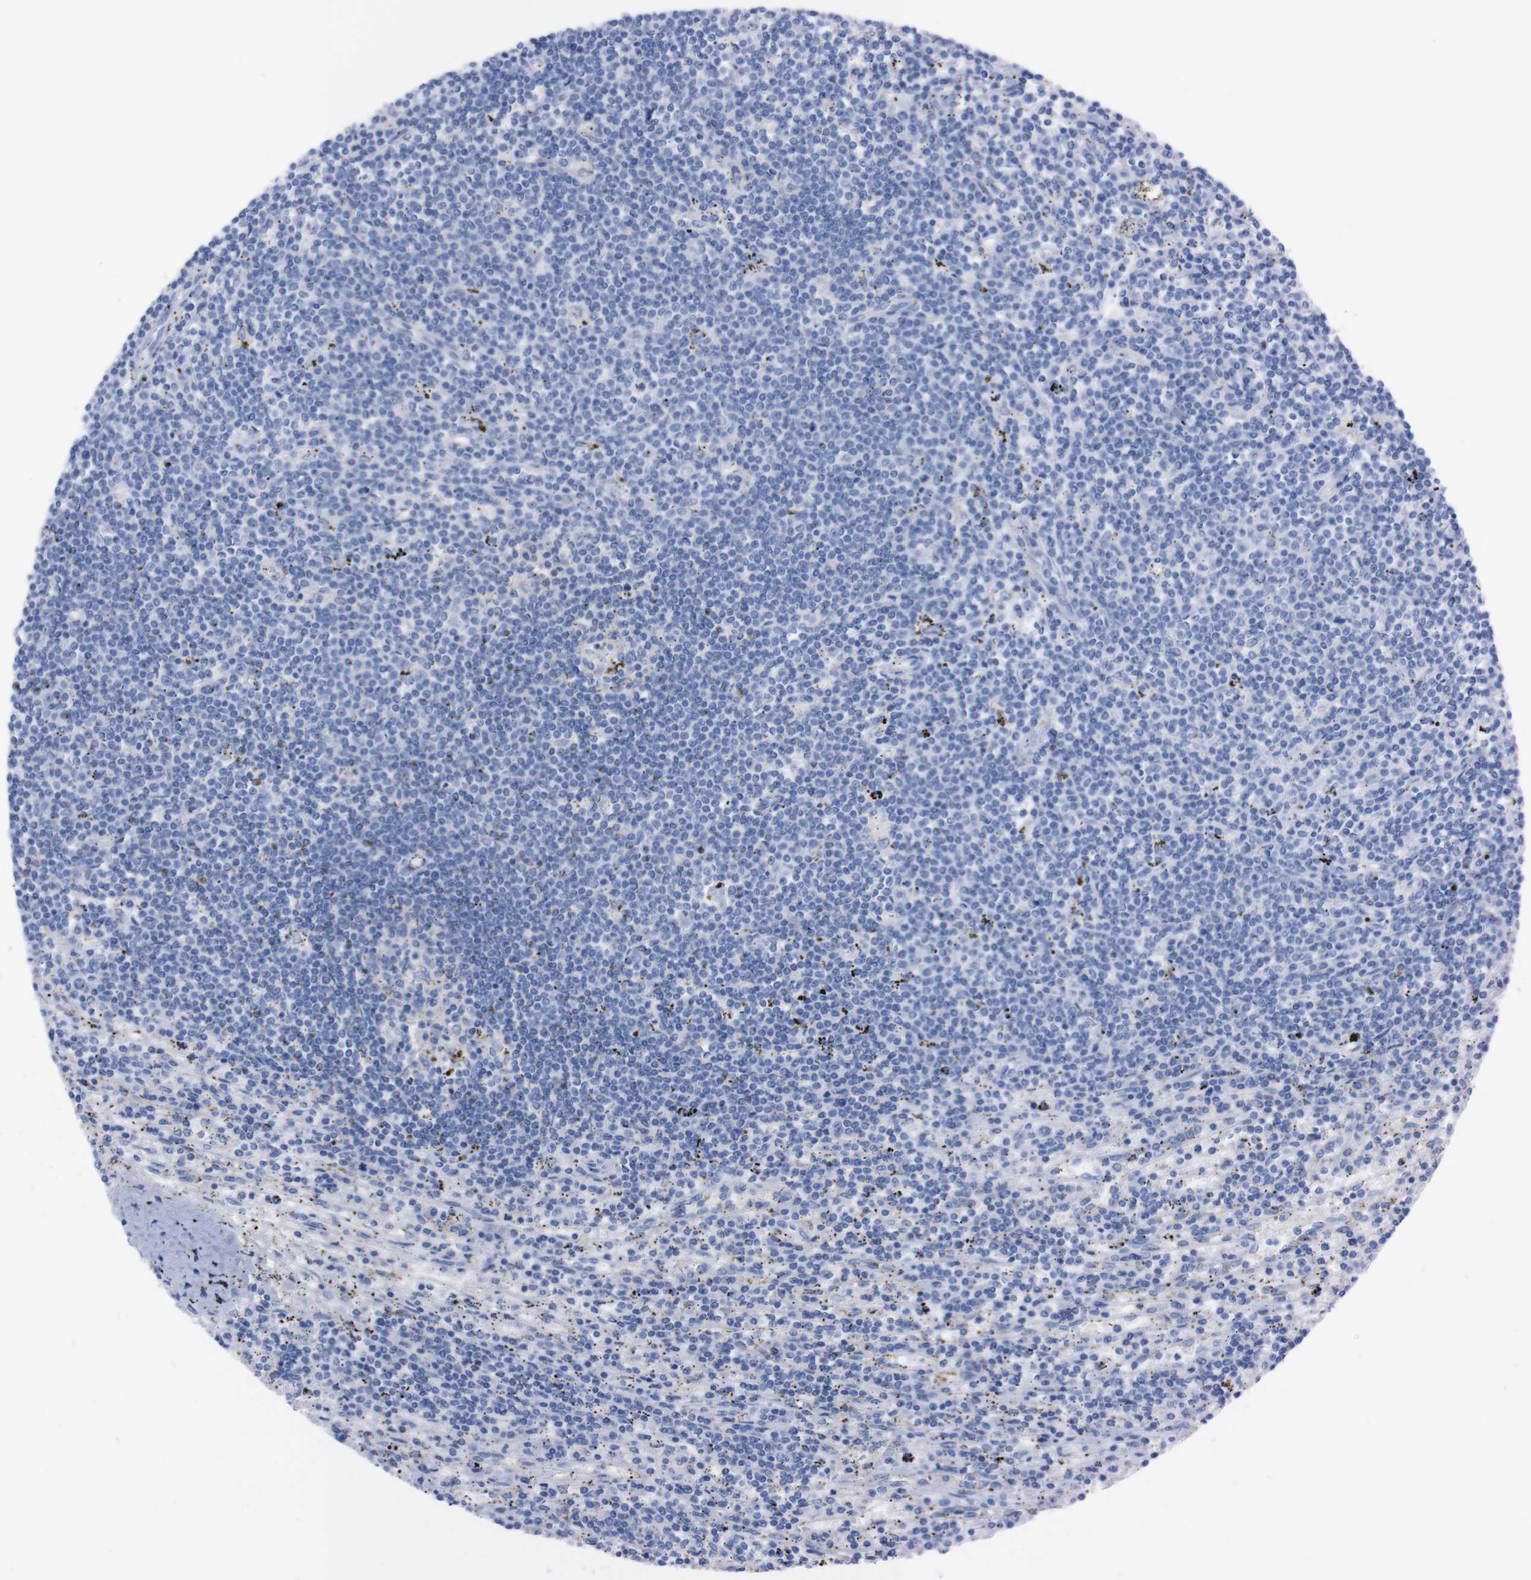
{"staining": {"intensity": "negative", "quantity": "none", "location": "none"}, "tissue": "lymphoma", "cell_type": "Tumor cells", "image_type": "cancer", "snomed": [{"axis": "morphology", "description": "Malignant lymphoma, non-Hodgkin's type, Low grade"}, {"axis": "topography", "description": "Spleen"}], "caption": "This histopathology image is of lymphoma stained with IHC to label a protein in brown with the nuclei are counter-stained blue. There is no positivity in tumor cells.", "gene": "TMEM243", "patient": {"sex": "male", "age": 76}}